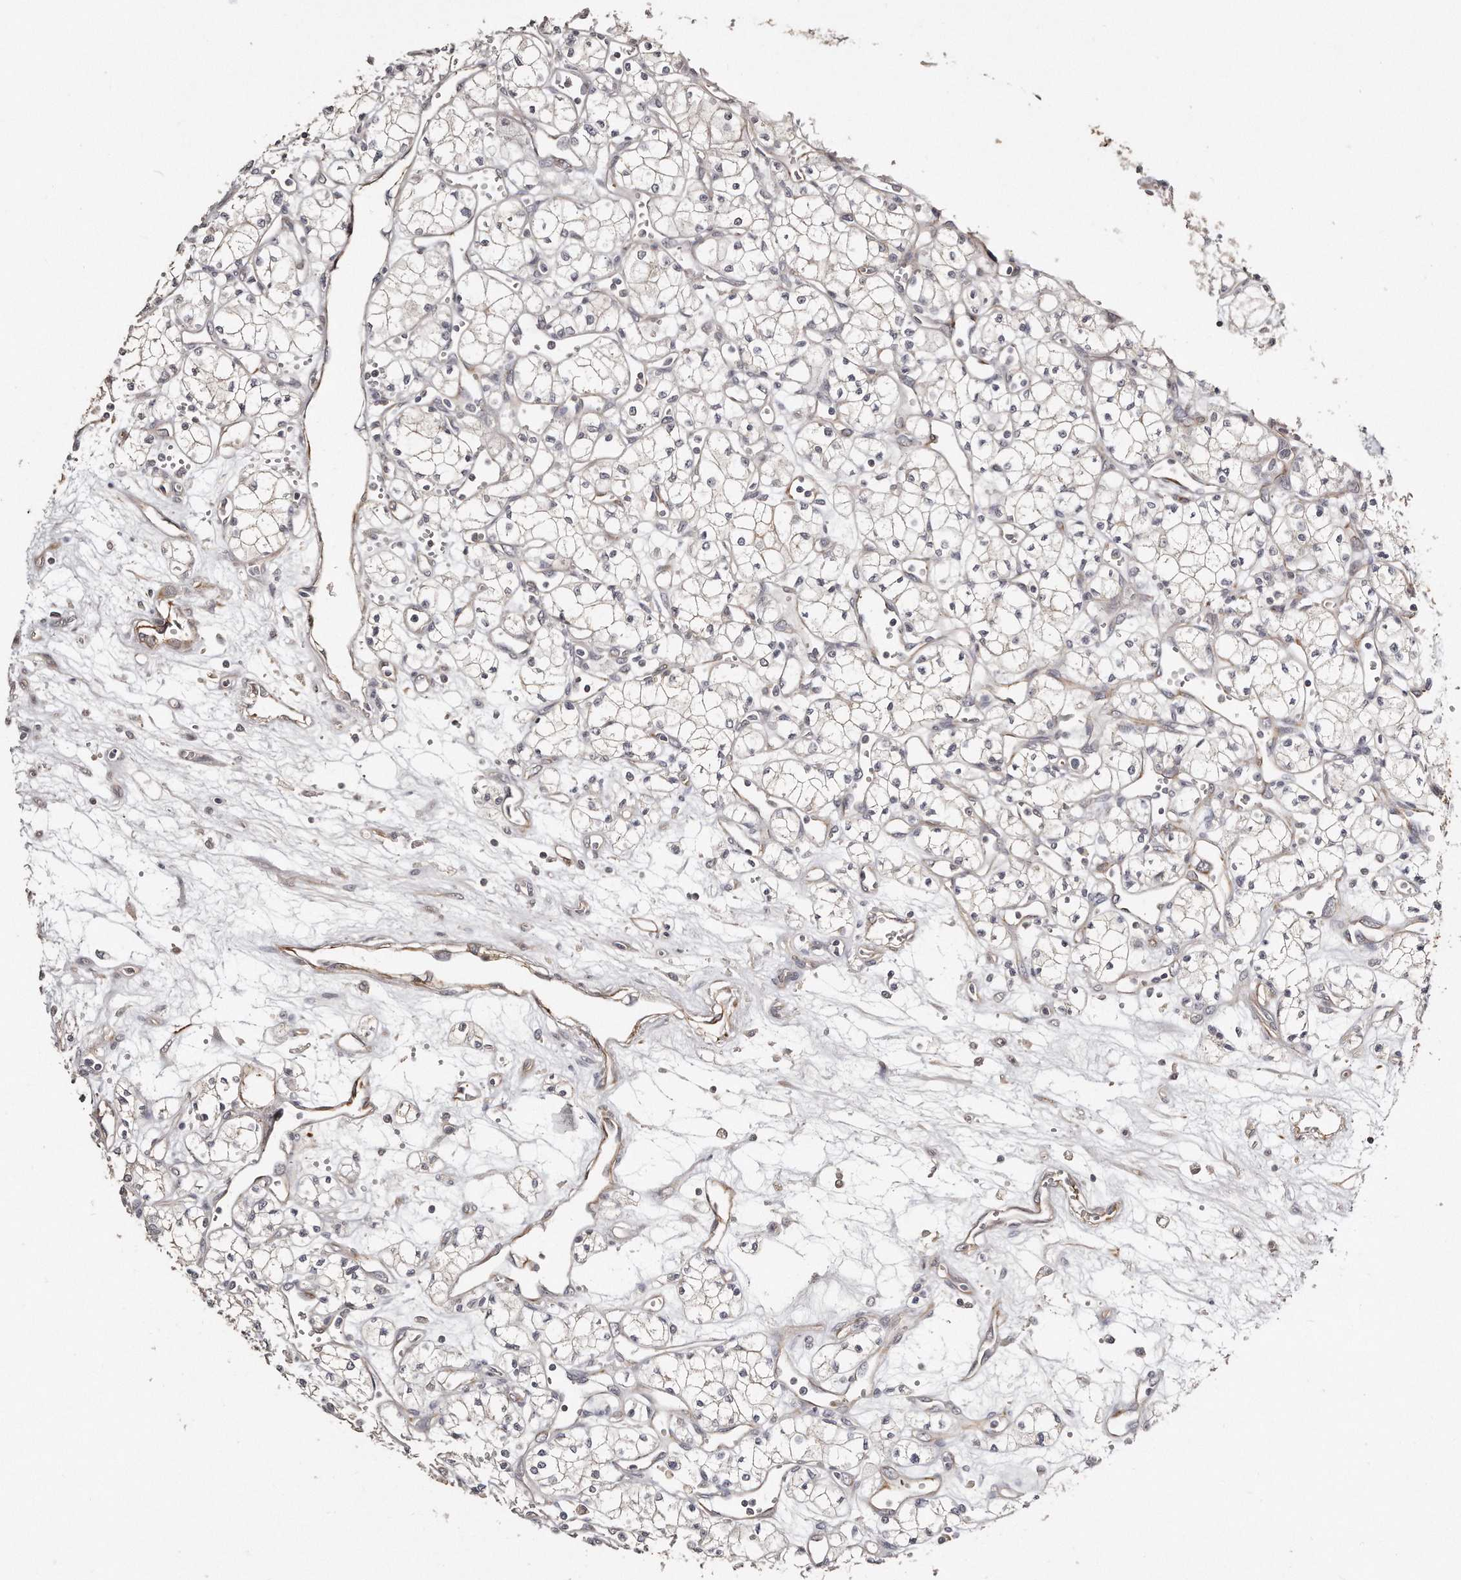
{"staining": {"intensity": "negative", "quantity": "none", "location": "none"}, "tissue": "renal cancer", "cell_type": "Tumor cells", "image_type": "cancer", "snomed": [{"axis": "morphology", "description": "Adenocarcinoma, NOS"}, {"axis": "topography", "description": "Kidney"}], "caption": "Tumor cells are negative for brown protein staining in renal adenocarcinoma. (Brightfield microscopy of DAB immunohistochemistry at high magnification).", "gene": "ZYG11A", "patient": {"sex": "male", "age": 59}}